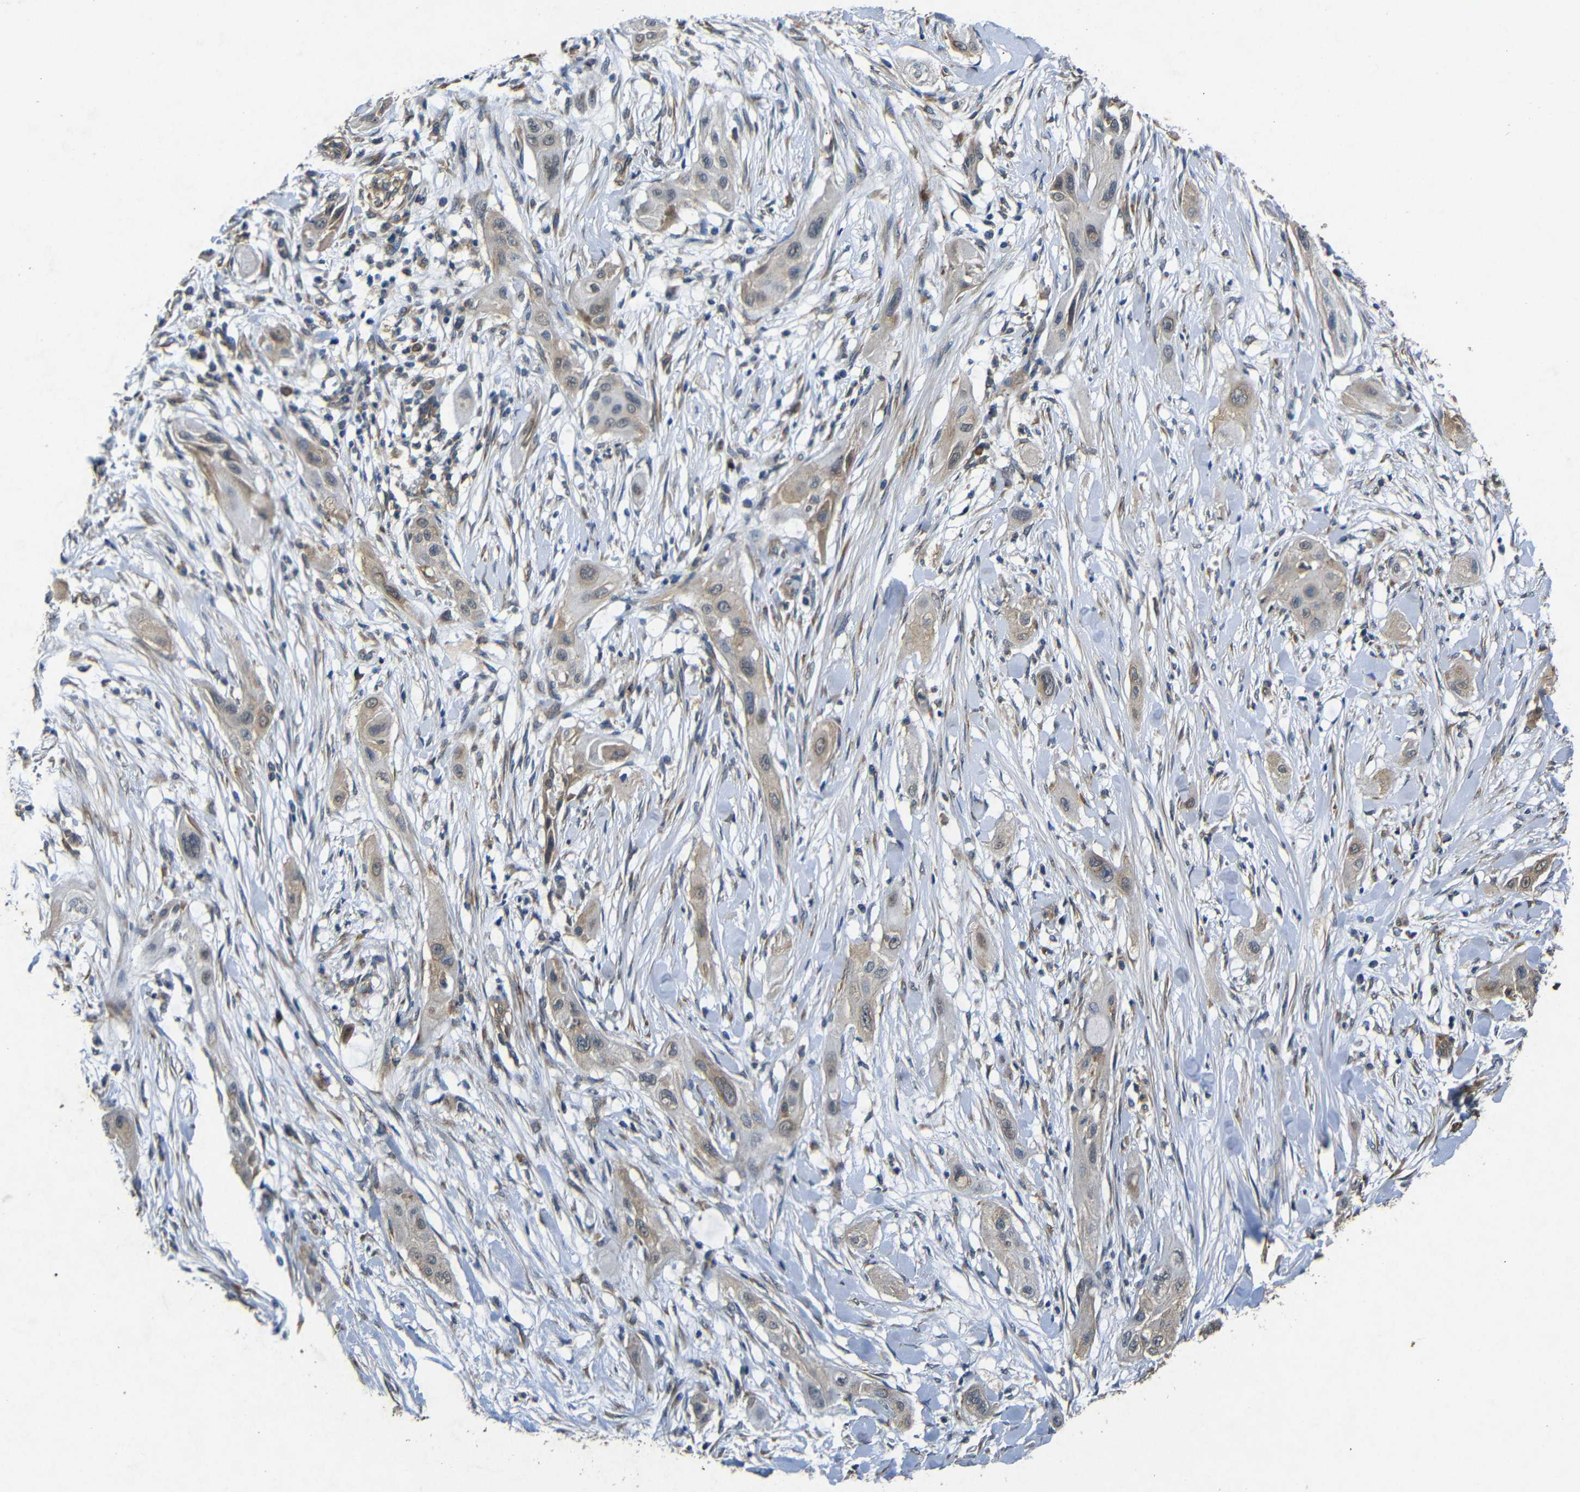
{"staining": {"intensity": "weak", "quantity": ">75%", "location": "cytoplasmic/membranous"}, "tissue": "lung cancer", "cell_type": "Tumor cells", "image_type": "cancer", "snomed": [{"axis": "morphology", "description": "Squamous cell carcinoma, NOS"}, {"axis": "topography", "description": "Lung"}], "caption": "Human lung cancer stained with a brown dye displays weak cytoplasmic/membranous positive positivity in about >75% of tumor cells.", "gene": "BNIP3", "patient": {"sex": "female", "age": 47}}